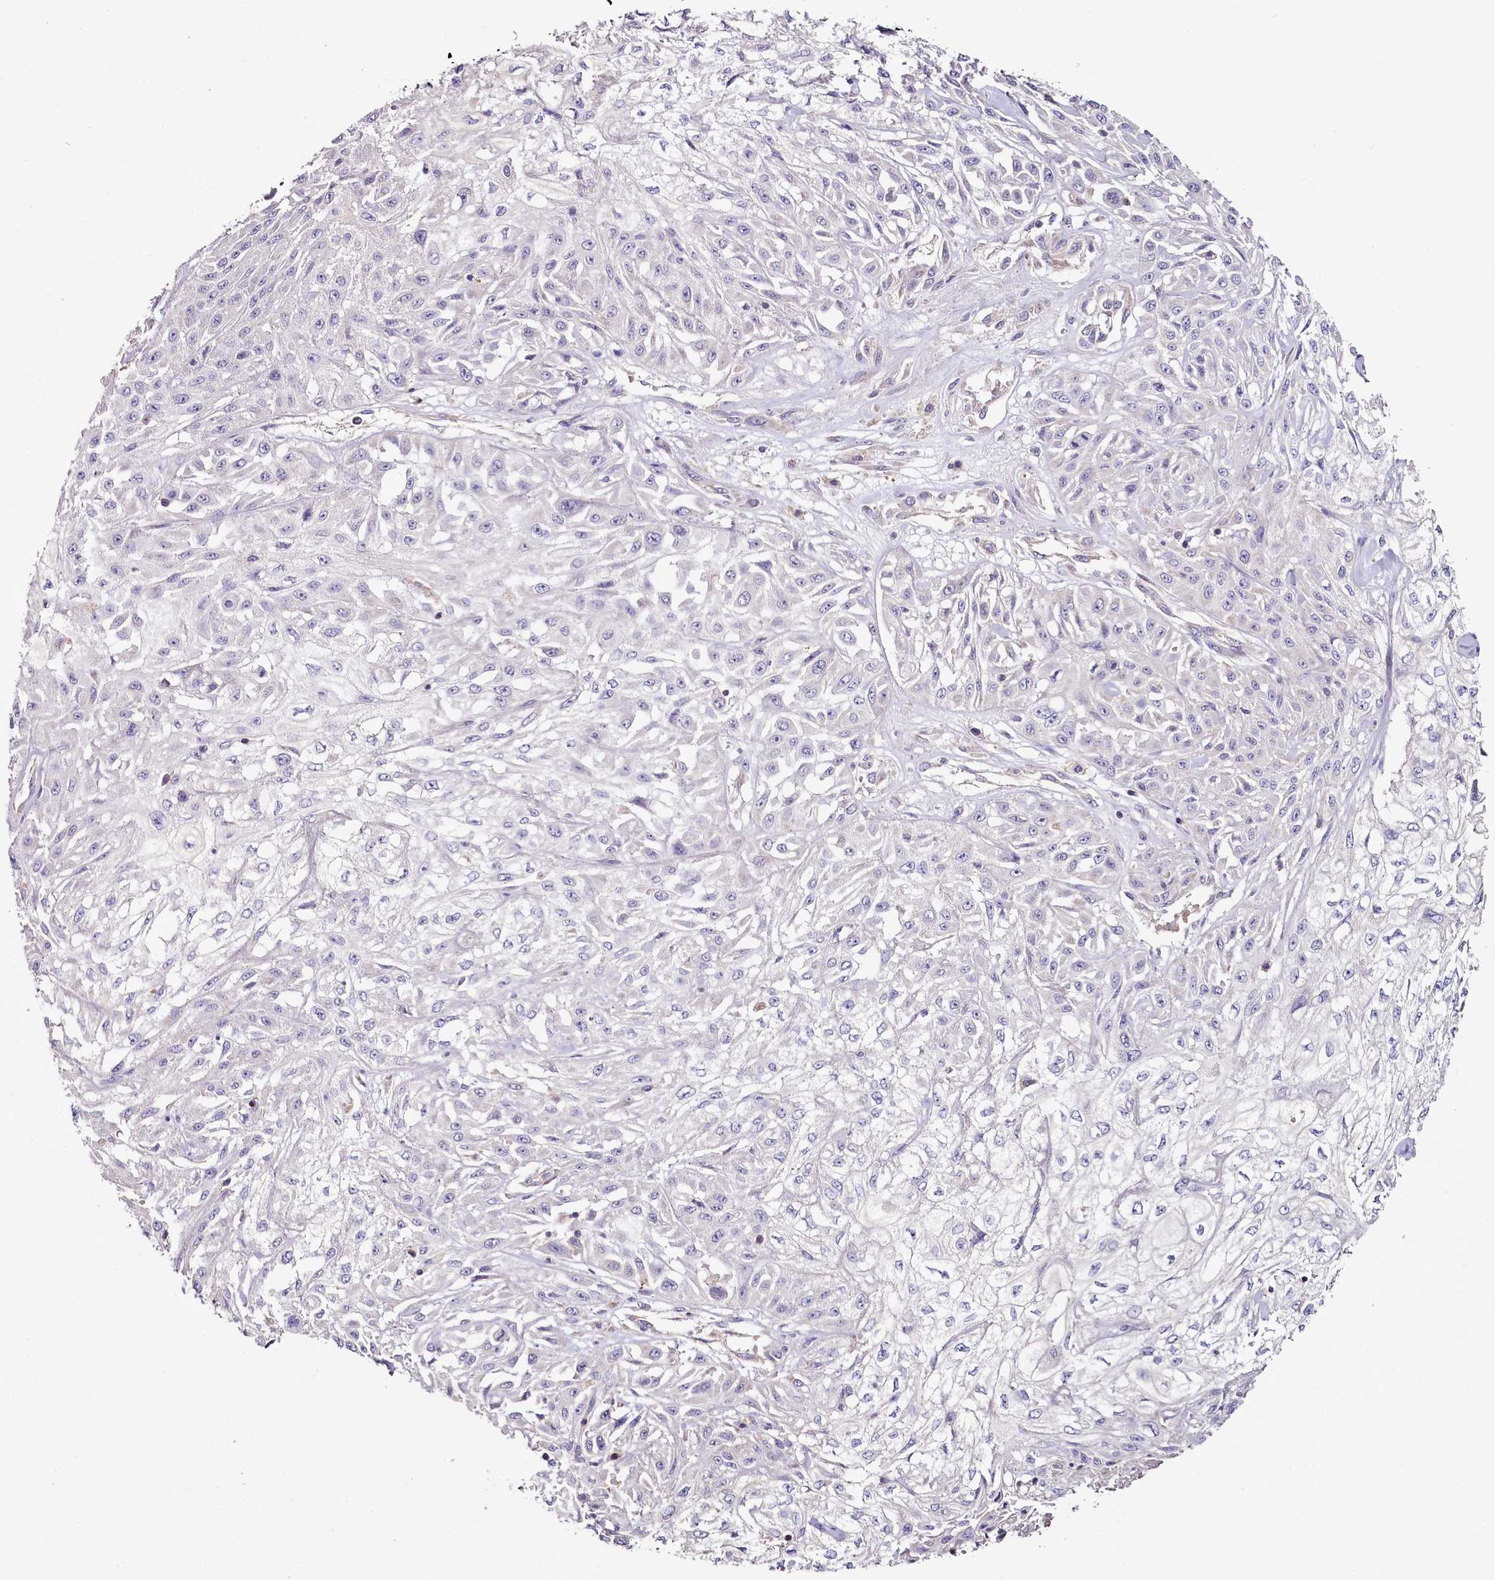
{"staining": {"intensity": "negative", "quantity": "none", "location": "none"}, "tissue": "skin cancer", "cell_type": "Tumor cells", "image_type": "cancer", "snomed": [{"axis": "morphology", "description": "Squamous cell carcinoma, NOS"}, {"axis": "morphology", "description": "Squamous cell carcinoma, metastatic, NOS"}, {"axis": "topography", "description": "Skin"}, {"axis": "topography", "description": "Lymph node"}], "caption": "IHC histopathology image of neoplastic tissue: human skin metastatic squamous cell carcinoma stained with DAB (3,3'-diaminobenzidine) reveals no significant protein staining in tumor cells.", "gene": "ACSS1", "patient": {"sex": "male", "age": 75}}